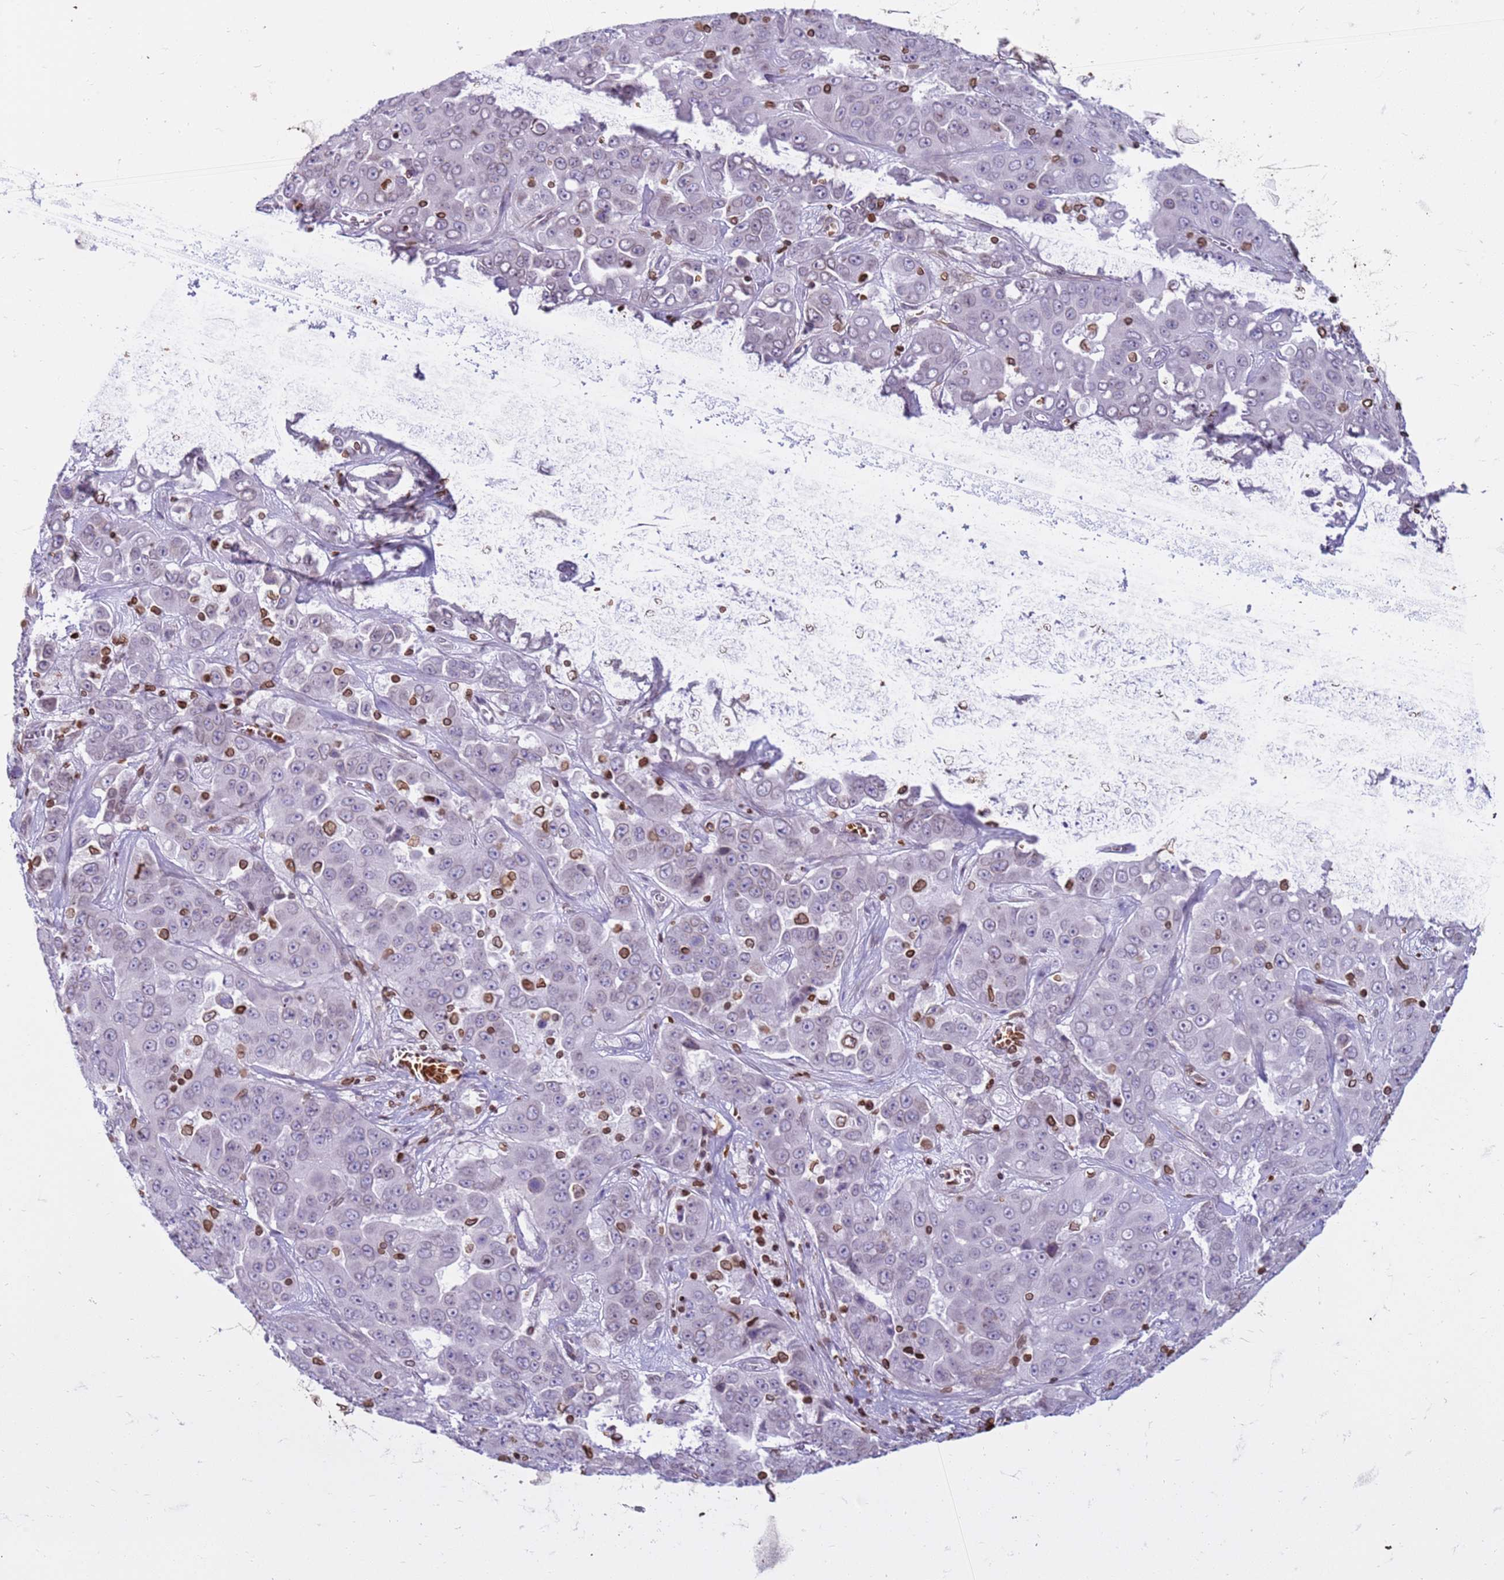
{"staining": {"intensity": "negative", "quantity": "none", "location": "none"}, "tissue": "liver cancer", "cell_type": "Tumor cells", "image_type": "cancer", "snomed": [{"axis": "morphology", "description": "Cholangiocarcinoma"}, {"axis": "topography", "description": "Liver"}], "caption": "There is no significant expression in tumor cells of cholangiocarcinoma (liver). (Brightfield microscopy of DAB immunohistochemistry (IHC) at high magnification).", "gene": "METTL25B", "patient": {"sex": "female", "age": 52}}